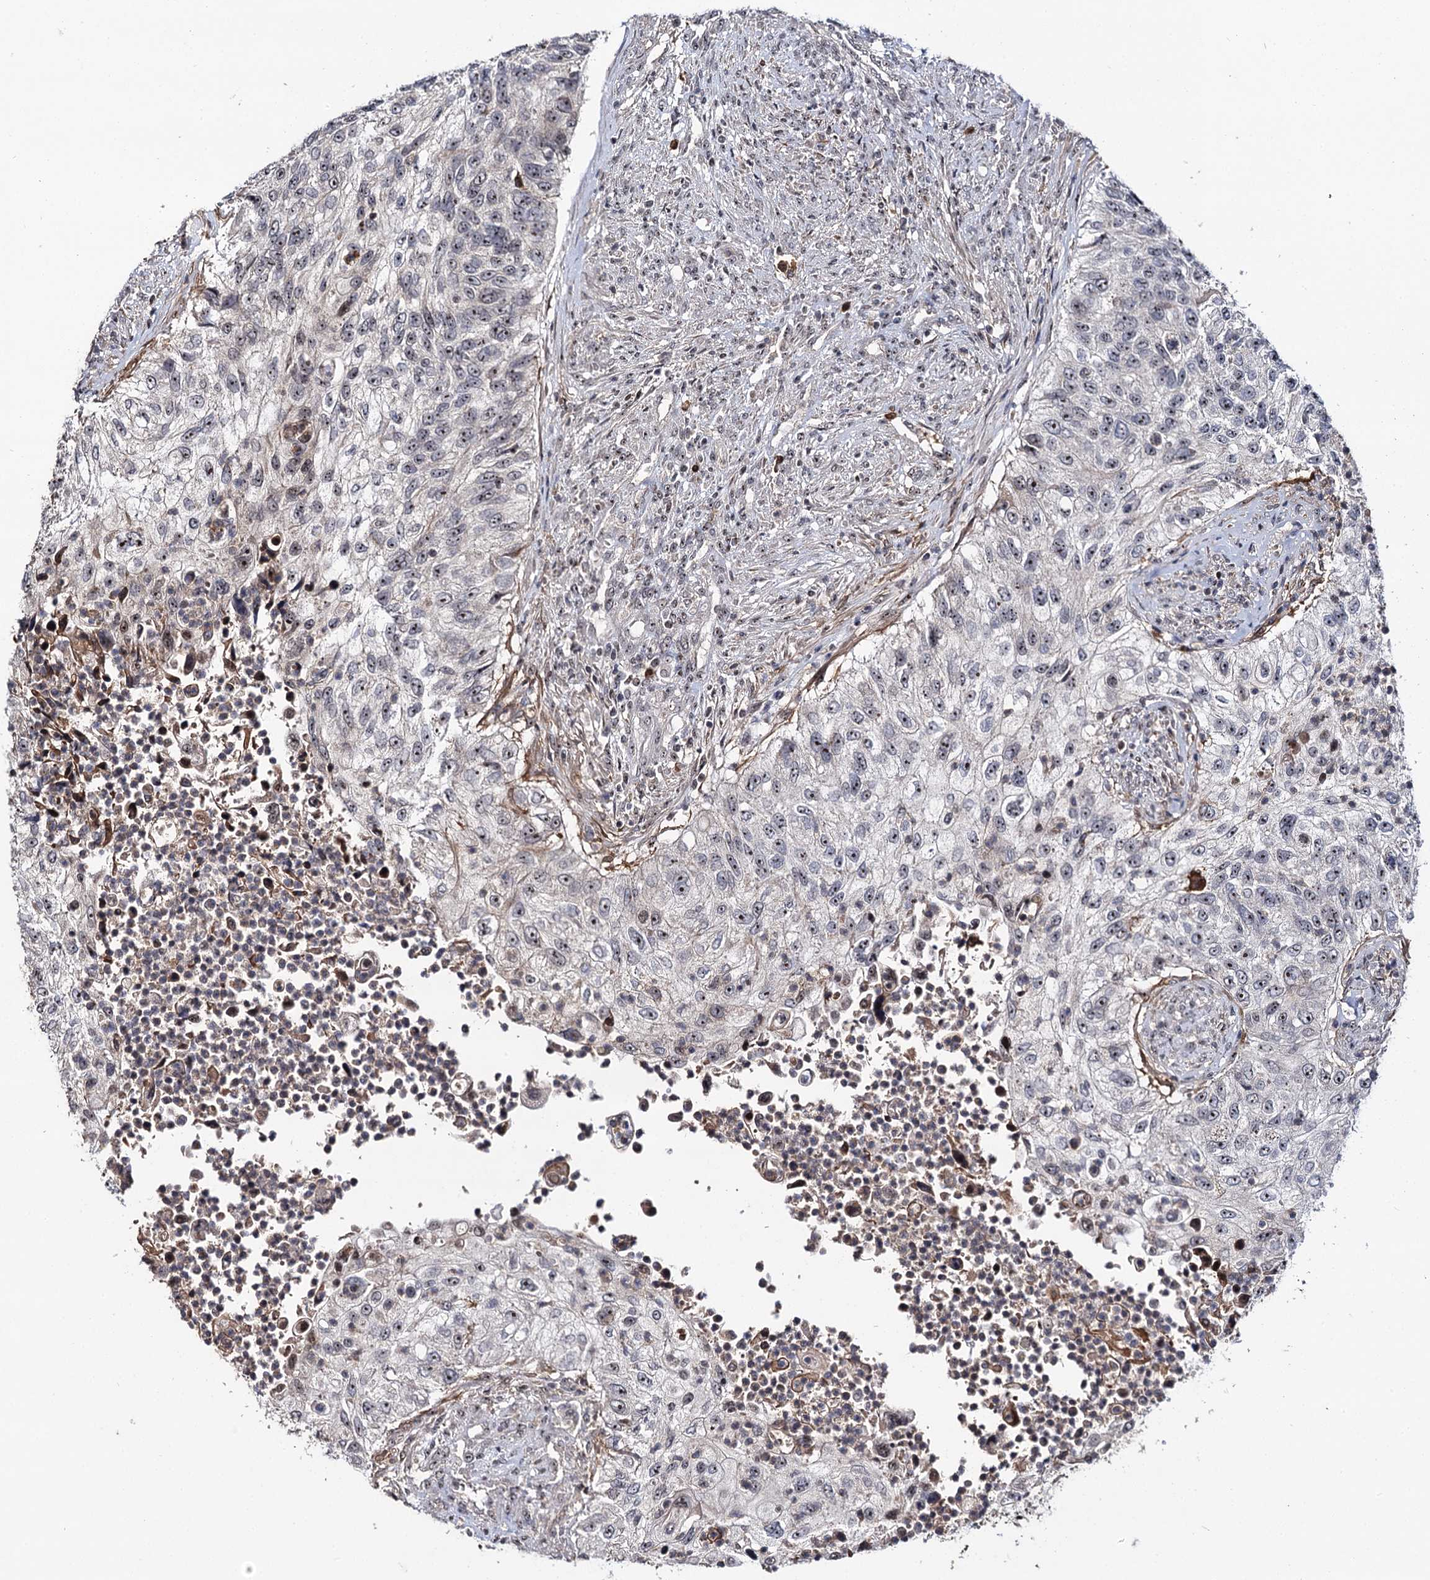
{"staining": {"intensity": "moderate", "quantity": "25%-75%", "location": "nuclear"}, "tissue": "urothelial cancer", "cell_type": "Tumor cells", "image_type": "cancer", "snomed": [{"axis": "morphology", "description": "Urothelial carcinoma, High grade"}, {"axis": "topography", "description": "Urinary bladder"}], "caption": "This micrograph exhibits immunohistochemistry (IHC) staining of urothelial cancer, with medium moderate nuclear staining in about 25%-75% of tumor cells.", "gene": "SUPT20H", "patient": {"sex": "female", "age": 60}}